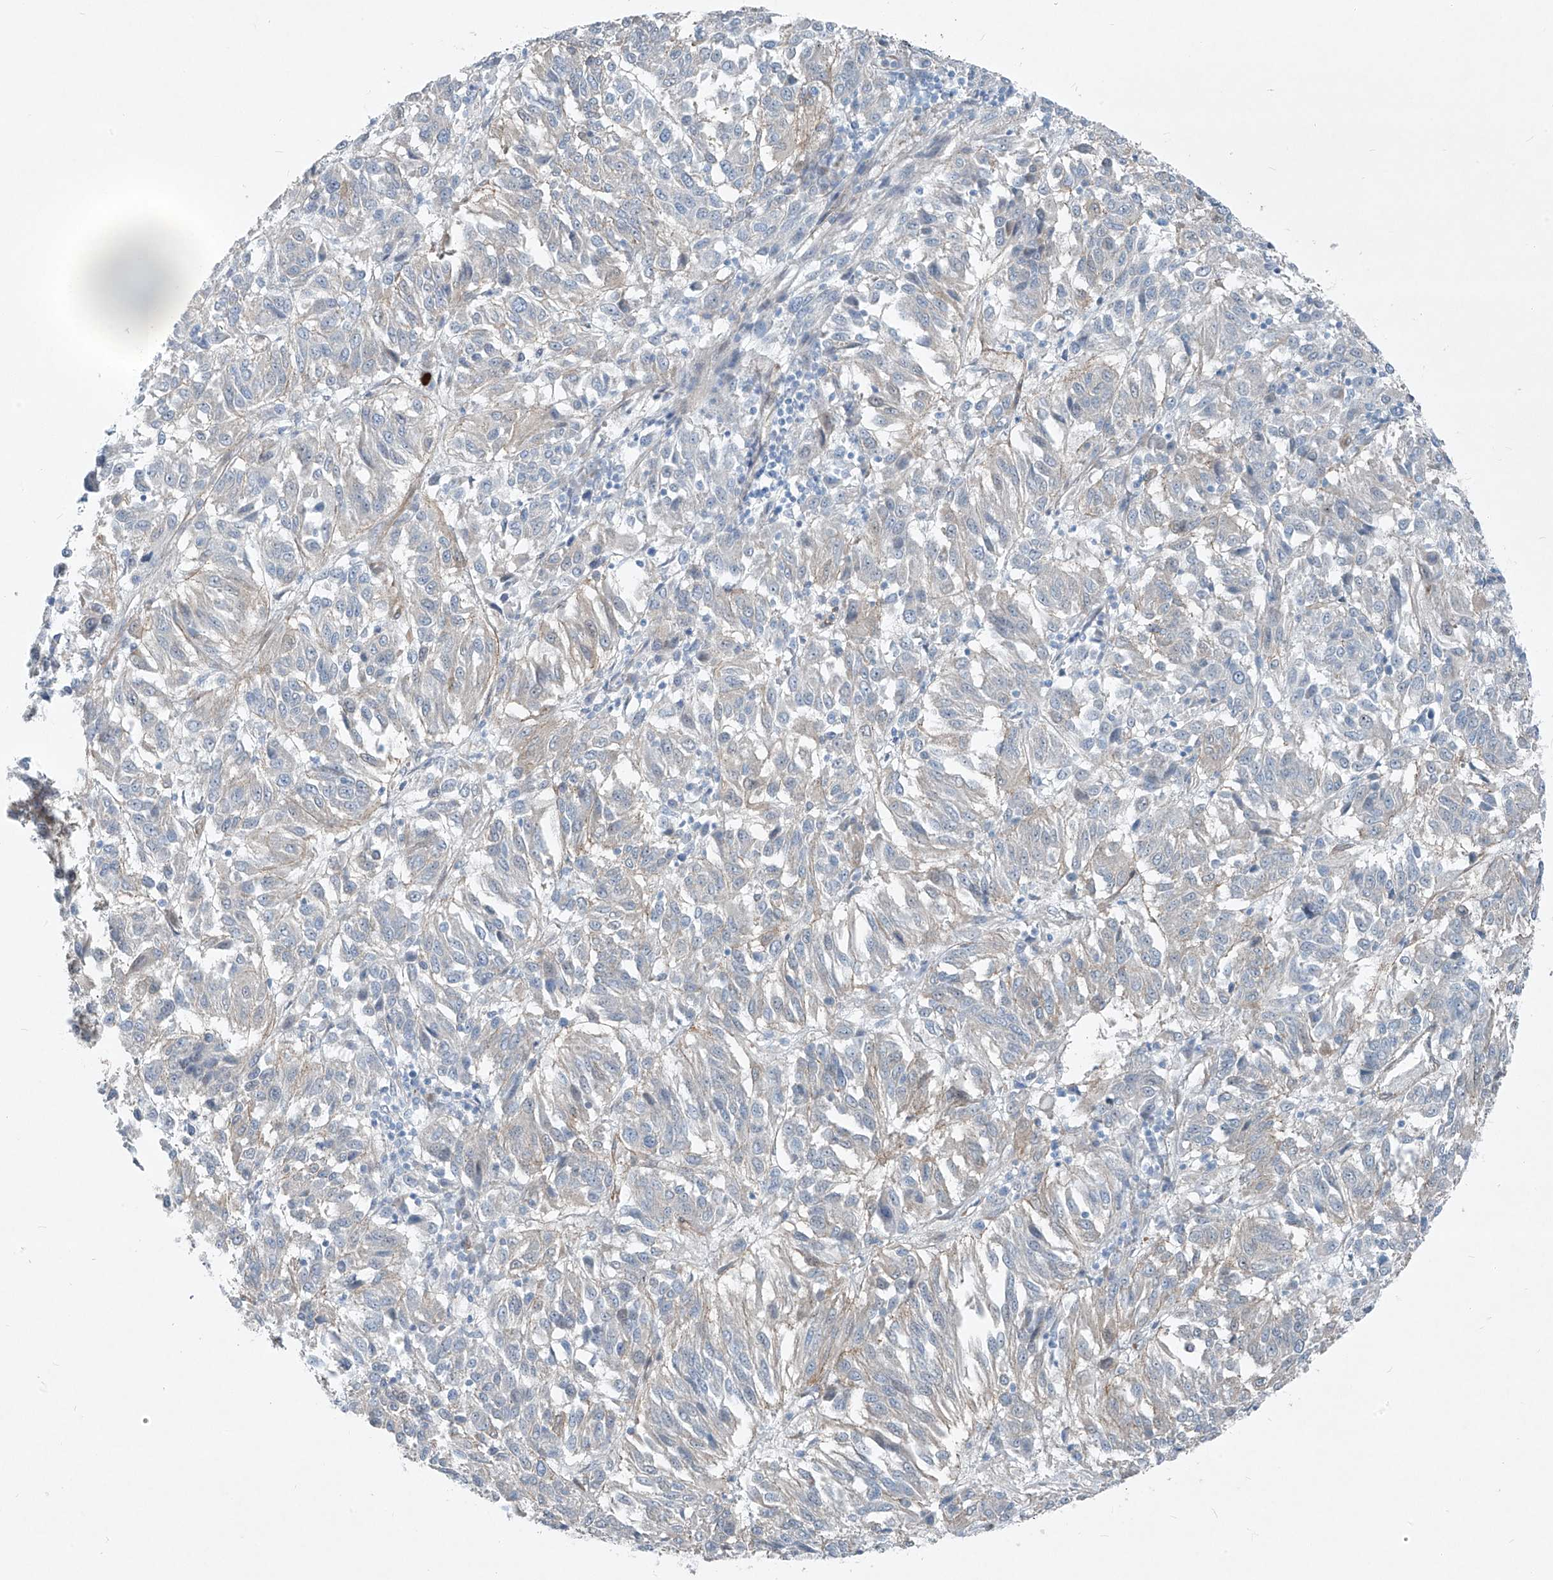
{"staining": {"intensity": "weak", "quantity": "<25%", "location": "cytoplasmic/membranous"}, "tissue": "melanoma", "cell_type": "Tumor cells", "image_type": "cancer", "snomed": [{"axis": "morphology", "description": "Malignant melanoma, Metastatic site"}, {"axis": "topography", "description": "Lung"}], "caption": "Histopathology image shows no significant protein positivity in tumor cells of malignant melanoma (metastatic site).", "gene": "TNS2", "patient": {"sex": "male", "age": 64}}